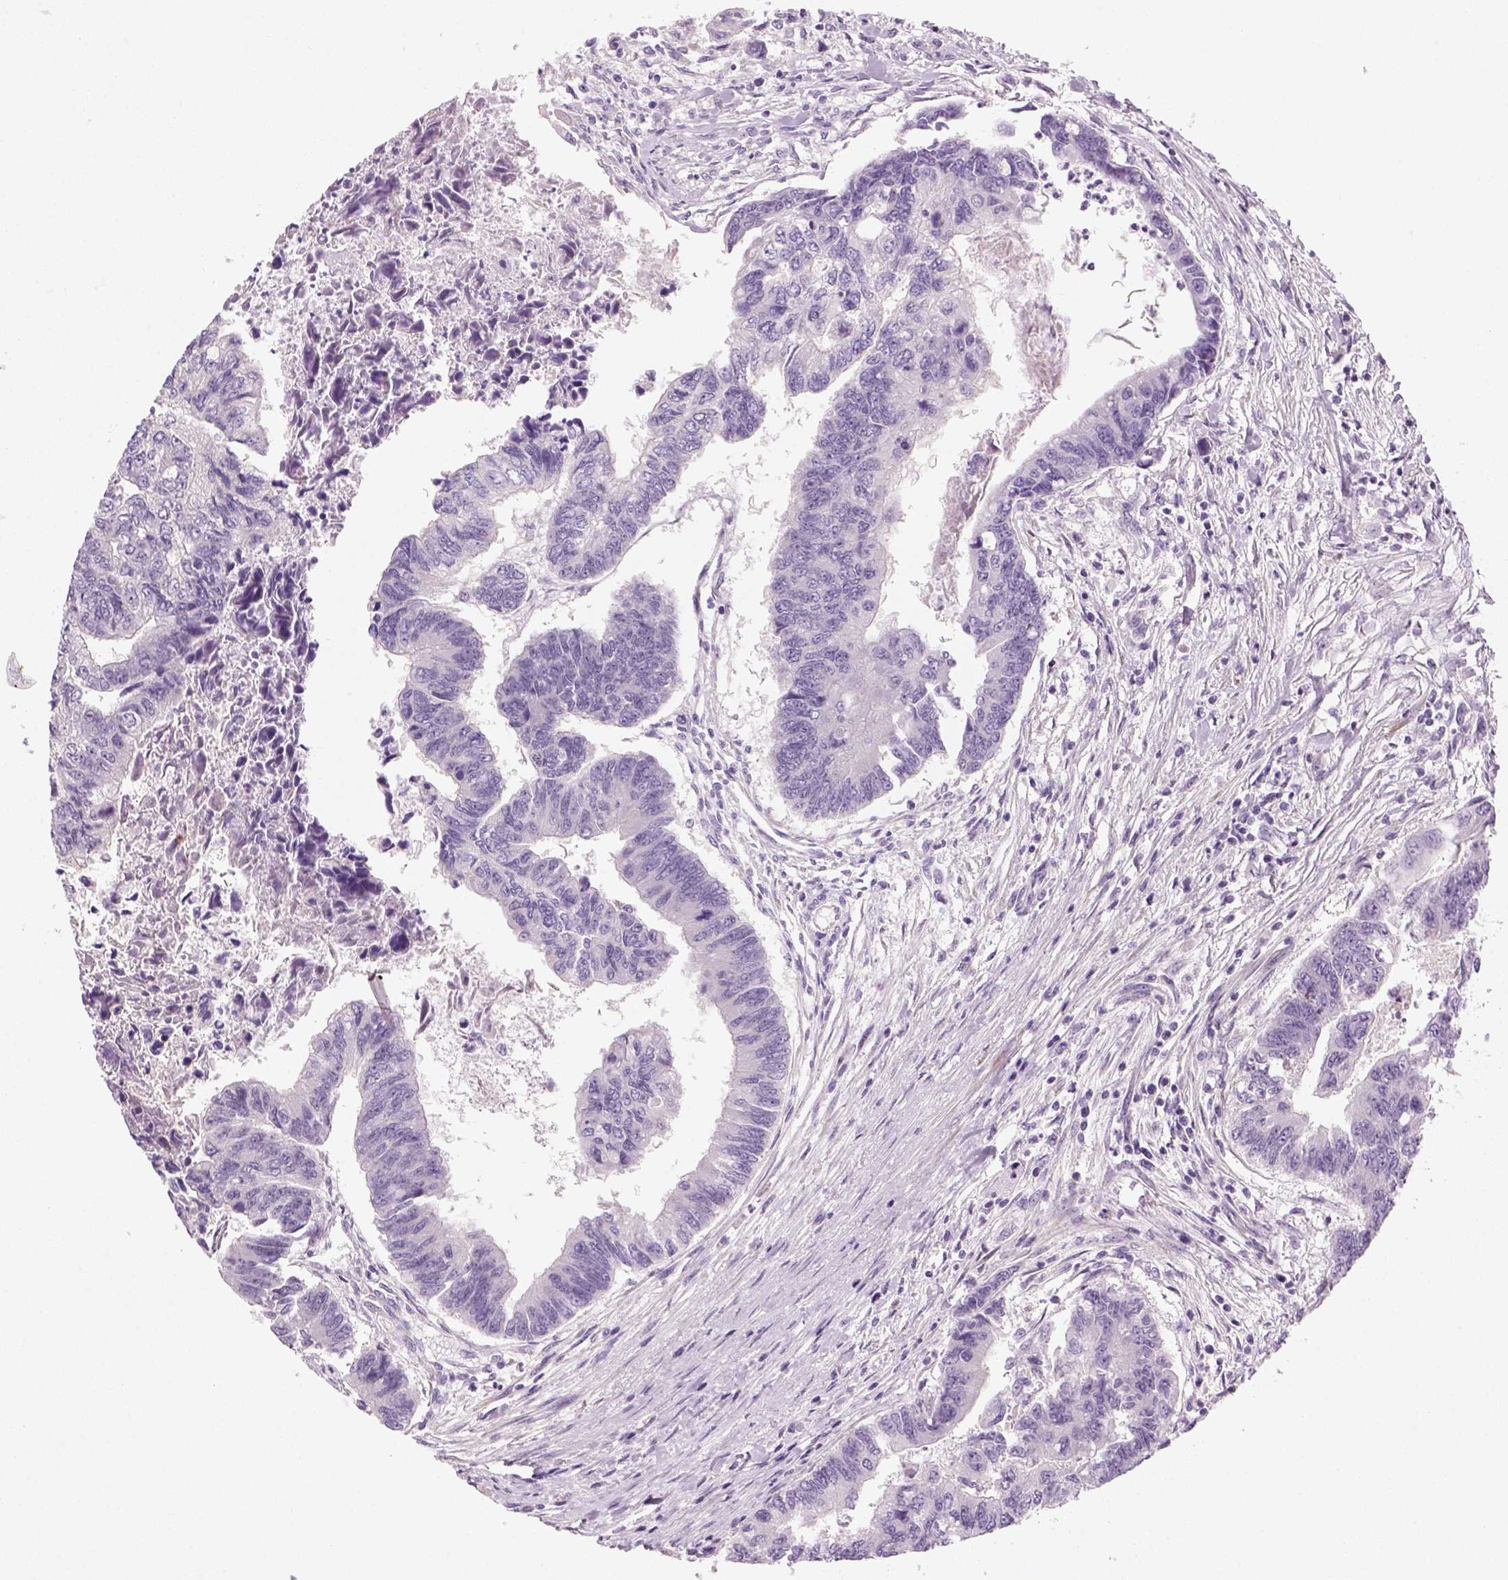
{"staining": {"intensity": "negative", "quantity": "none", "location": "none"}, "tissue": "colorectal cancer", "cell_type": "Tumor cells", "image_type": "cancer", "snomed": [{"axis": "morphology", "description": "Adenocarcinoma, NOS"}, {"axis": "topography", "description": "Colon"}], "caption": "Micrograph shows no significant protein positivity in tumor cells of colorectal cancer.", "gene": "NUDT6", "patient": {"sex": "female", "age": 65}}